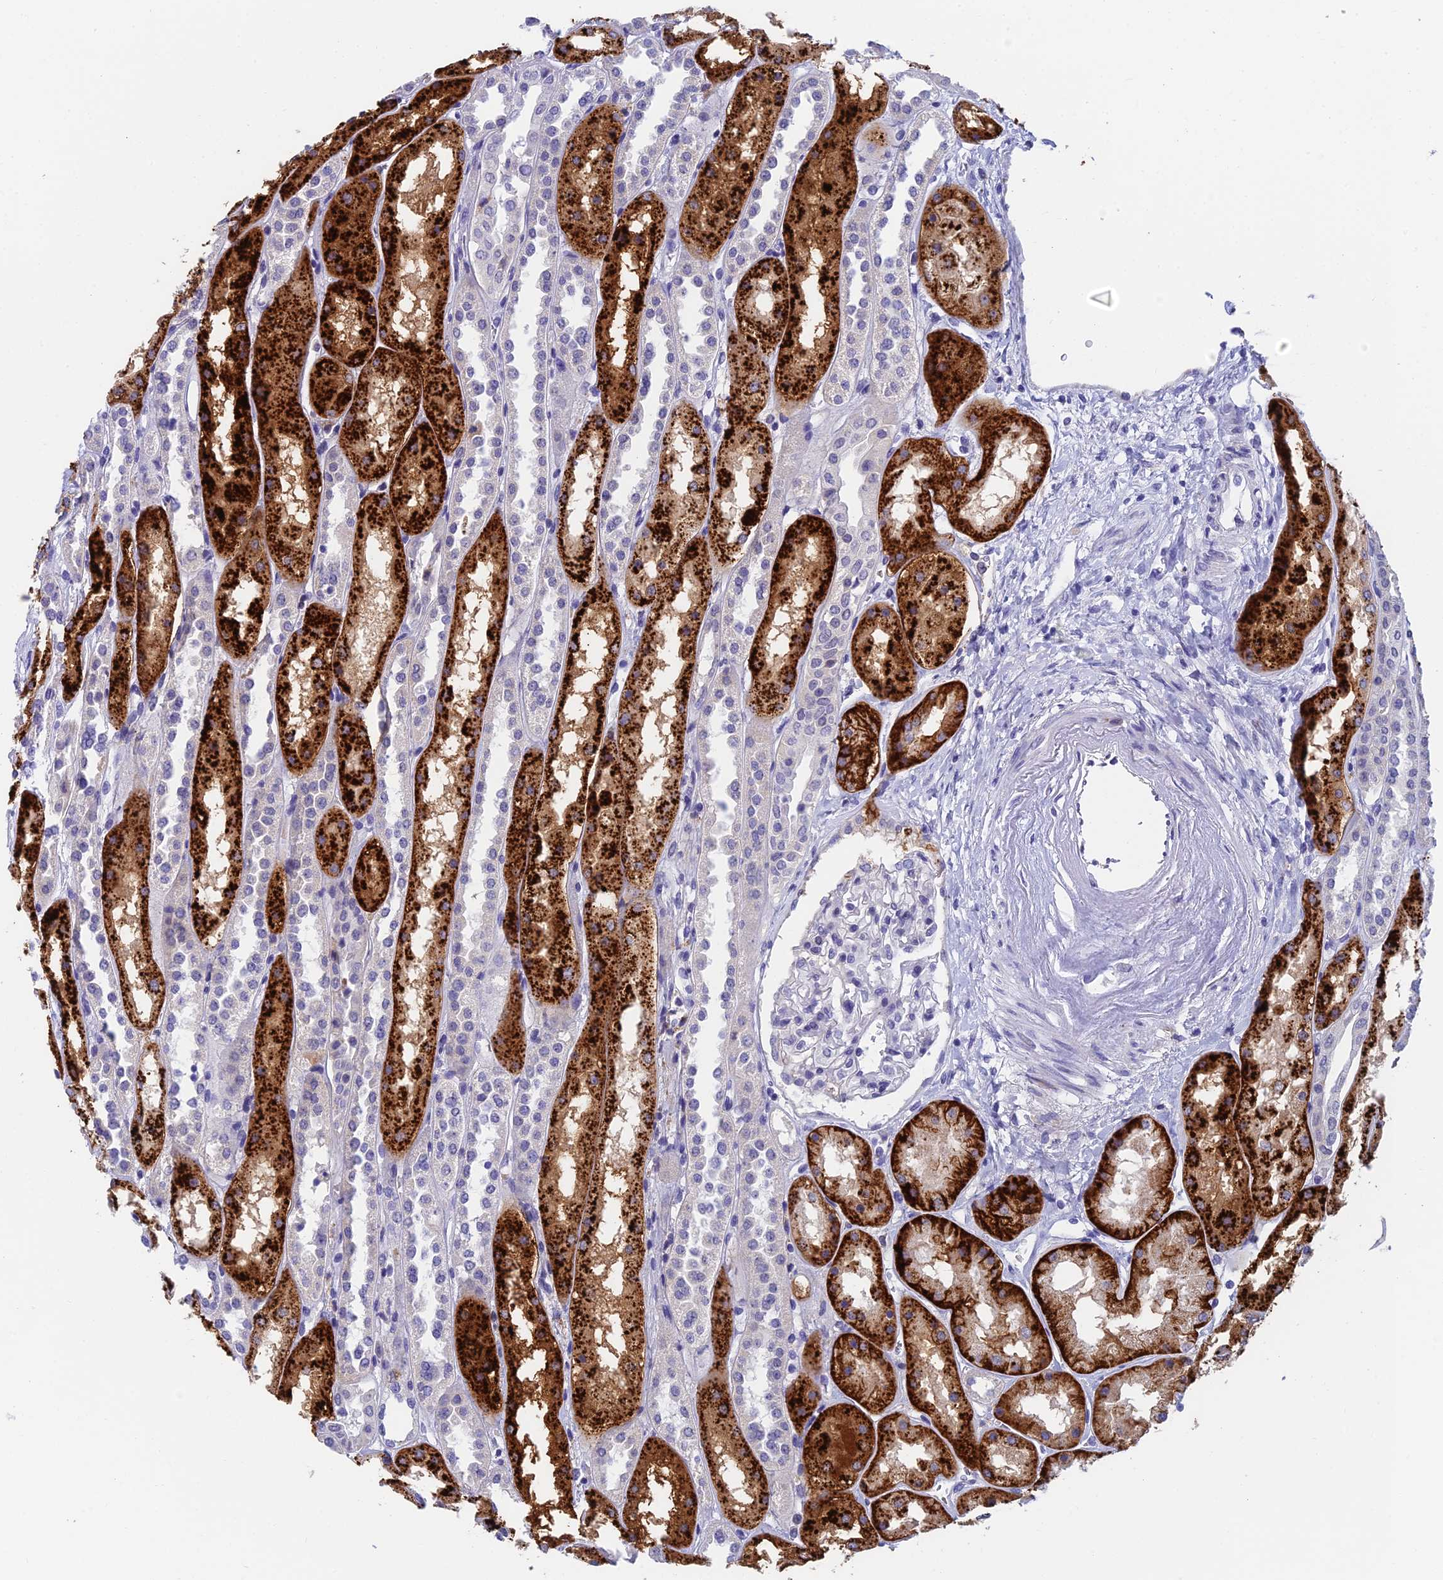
{"staining": {"intensity": "negative", "quantity": "none", "location": "none"}, "tissue": "kidney", "cell_type": "Cells in glomeruli", "image_type": "normal", "snomed": [{"axis": "morphology", "description": "Normal tissue, NOS"}, {"axis": "topography", "description": "Kidney"}], "caption": "A histopathology image of human kidney is negative for staining in cells in glomeruli. (Stains: DAB (3,3'-diaminobenzidine) immunohistochemistry (IHC) with hematoxylin counter stain, Microscopy: brightfield microscopy at high magnification).", "gene": "ADAMTS13", "patient": {"sex": "male", "age": 70}}